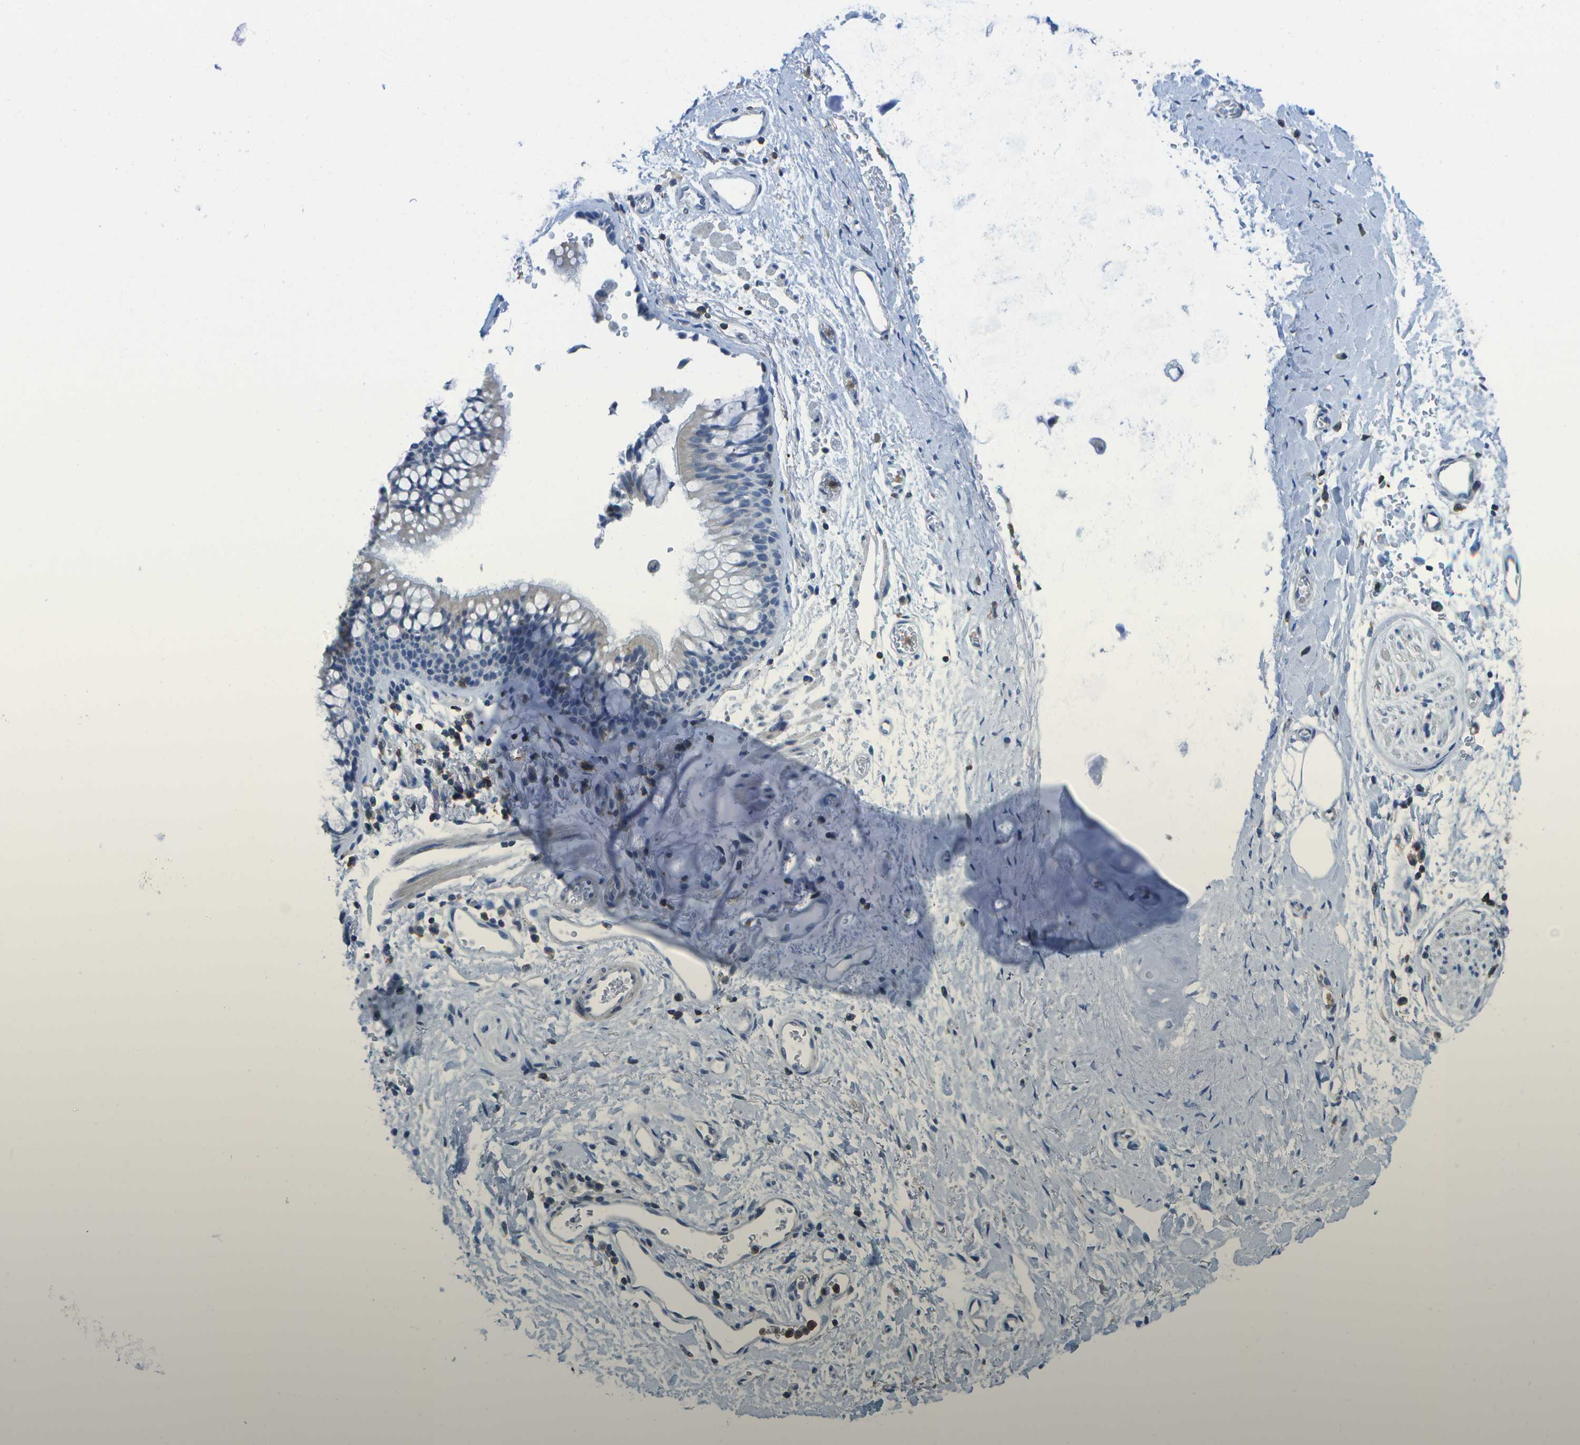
{"staining": {"intensity": "negative", "quantity": "none", "location": "none"}, "tissue": "adipose tissue", "cell_type": "Adipocytes", "image_type": "normal", "snomed": [{"axis": "morphology", "description": "Normal tissue, NOS"}, {"axis": "topography", "description": "Cartilage tissue"}, {"axis": "topography", "description": "Bronchus"}], "caption": "The photomicrograph demonstrates no staining of adipocytes in unremarkable adipose tissue.", "gene": "RCSD1", "patient": {"sex": "female", "age": 53}}